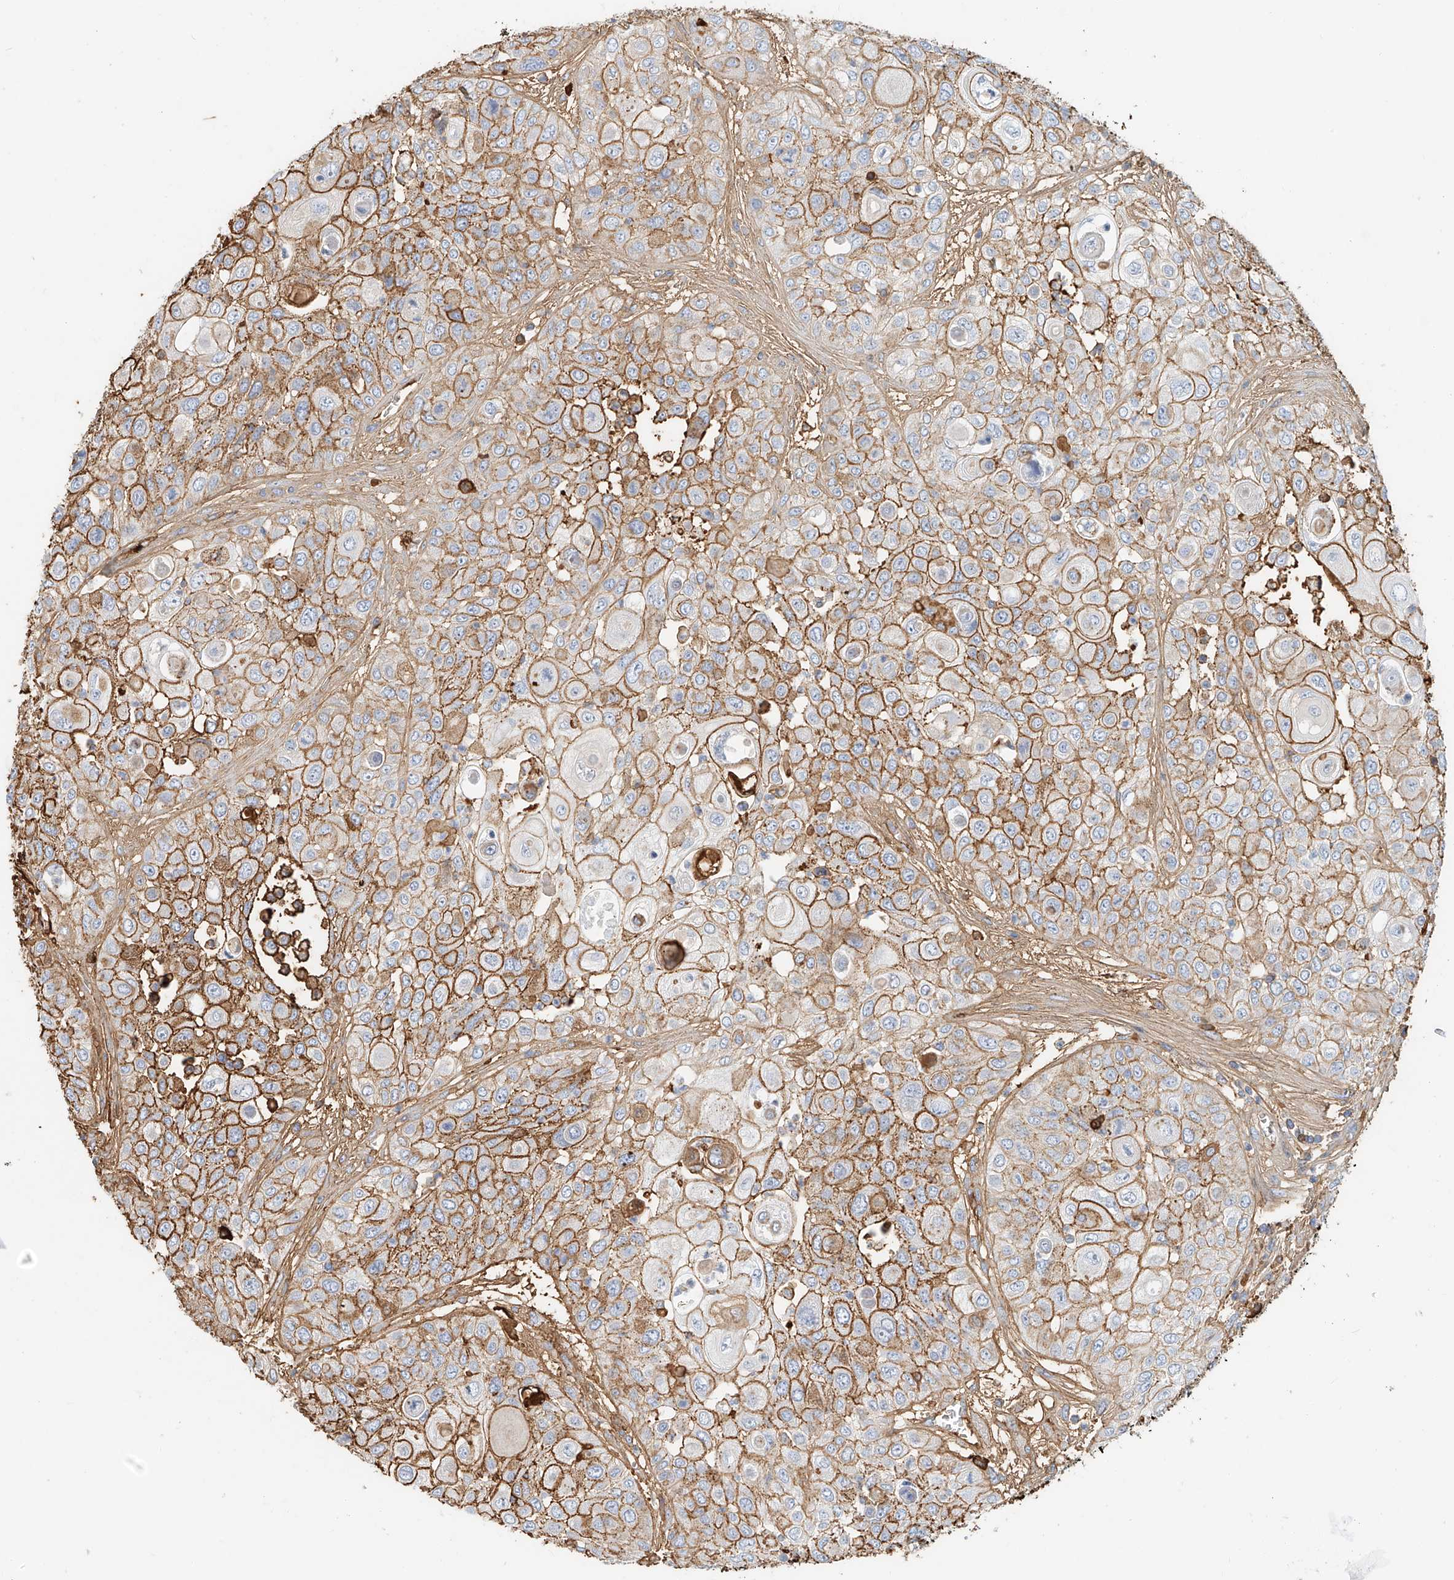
{"staining": {"intensity": "moderate", "quantity": ">75%", "location": "cytoplasmic/membranous"}, "tissue": "urothelial cancer", "cell_type": "Tumor cells", "image_type": "cancer", "snomed": [{"axis": "morphology", "description": "Urothelial carcinoma, High grade"}, {"axis": "topography", "description": "Urinary bladder"}], "caption": "Brown immunohistochemical staining in urothelial carcinoma (high-grade) displays moderate cytoplasmic/membranous staining in approximately >75% of tumor cells.", "gene": "ZFP30", "patient": {"sex": "female", "age": 79}}